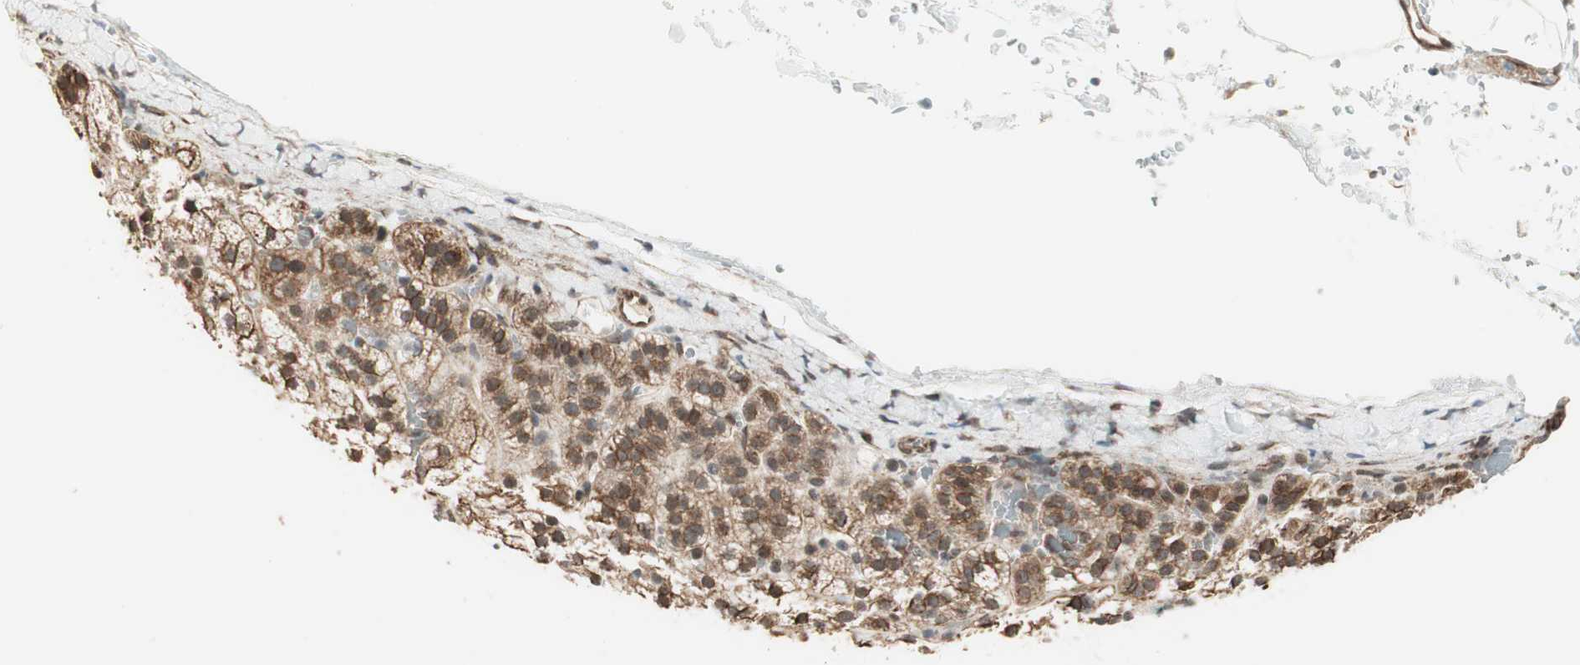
{"staining": {"intensity": "moderate", "quantity": ">75%", "location": "cytoplasmic/membranous,nuclear"}, "tissue": "adrenal gland", "cell_type": "Glandular cells", "image_type": "normal", "snomed": [{"axis": "morphology", "description": "Normal tissue, NOS"}, {"axis": "topography", "description": "Adrenal gland"}], "caption": "This histopathology image exhibits IHC staining of normal adrenal gland, with medium moderate cytoplasmic/membranous,nuclear staining in approximately >75% of glandular cells.", "gene": "ZBTB17", "patient": {"sex": "male", "age": 35}}